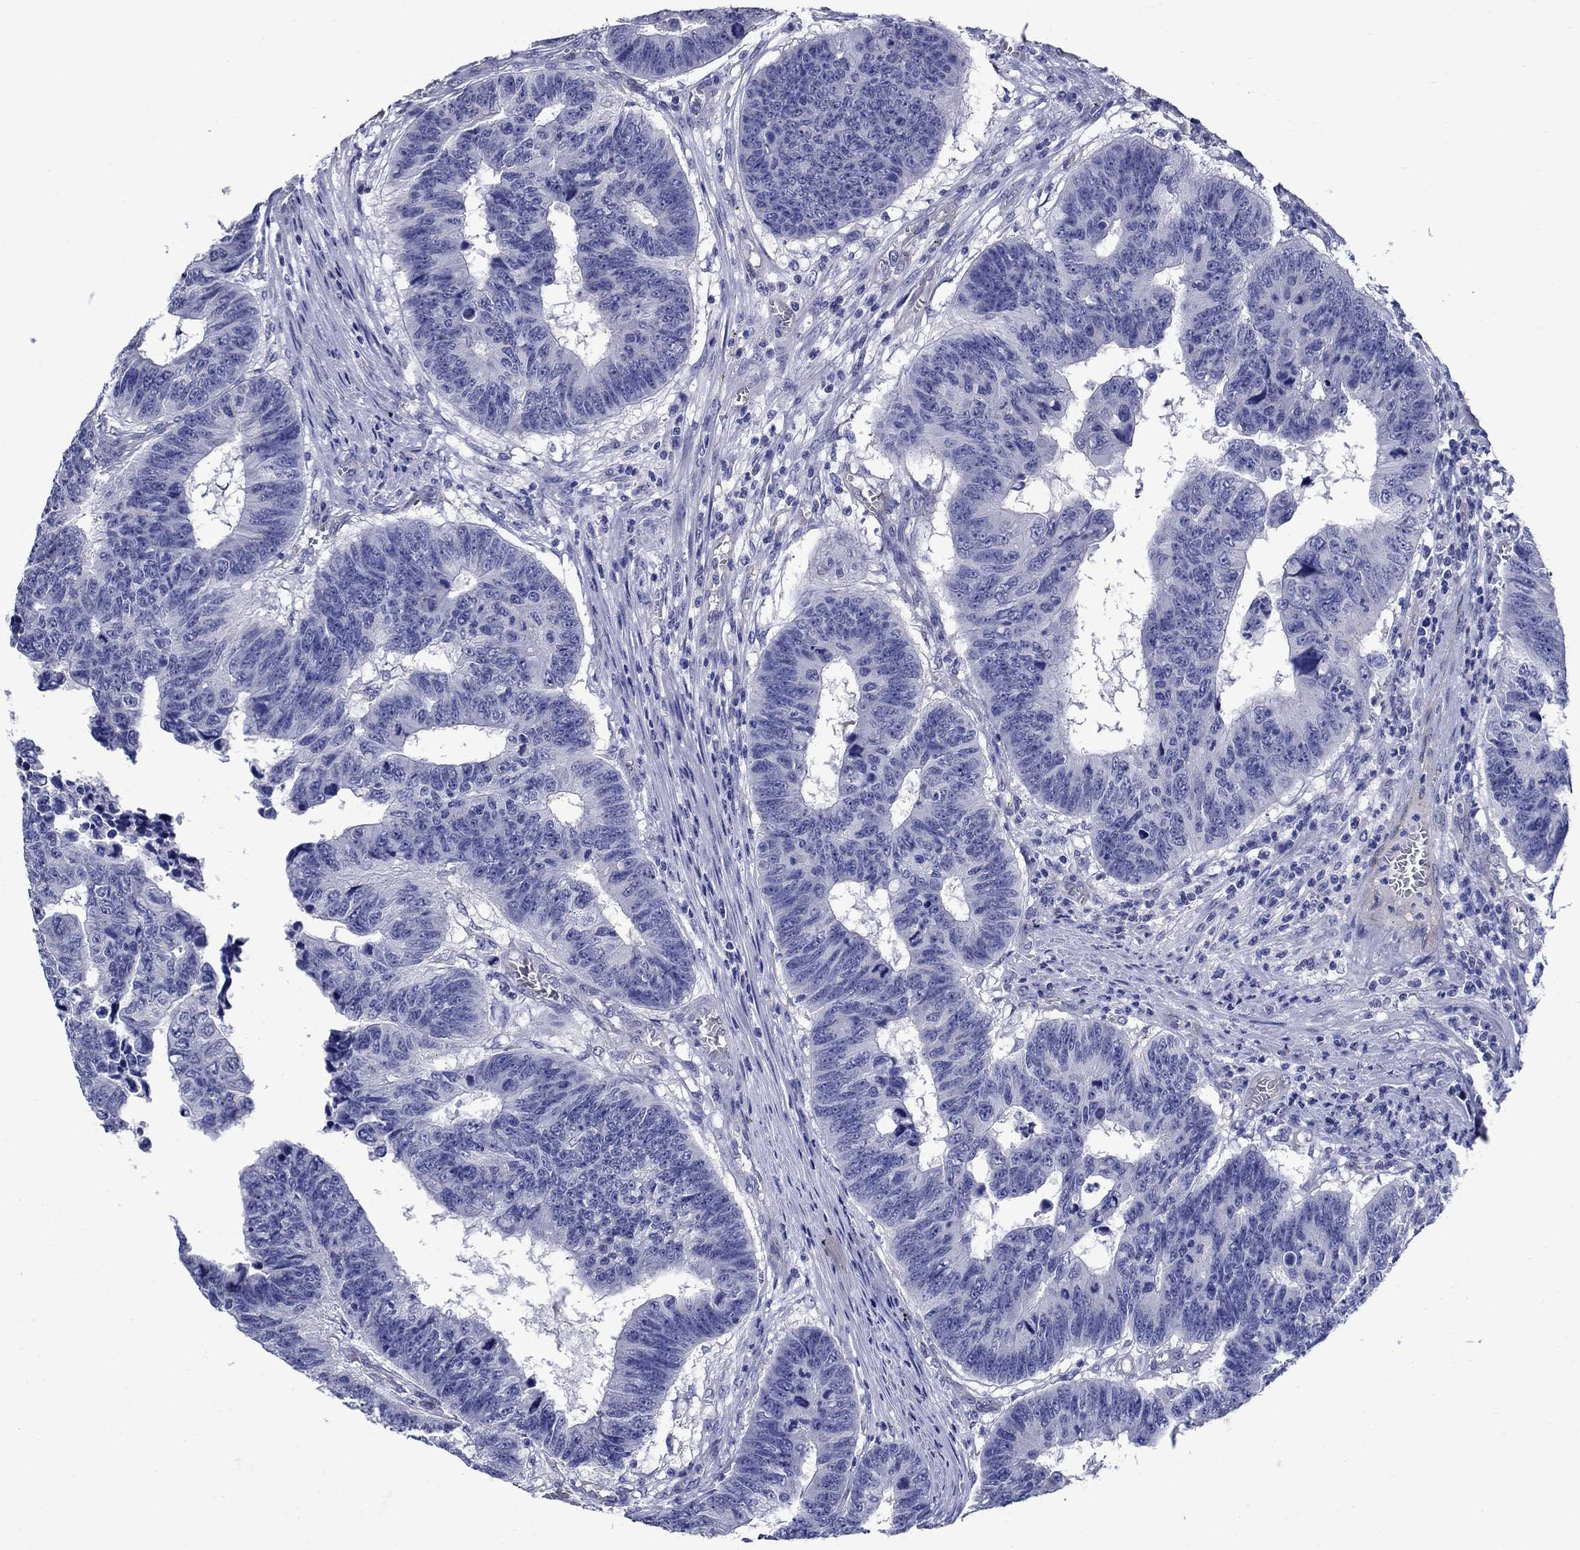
{"staining": {"intensity": "negative", "quantity": "none", "location": "none"}, "tissue": "colorectal cancer", "cell_type": "Tumor cells", "image_type": "cancer", "snomed": [{"axis": "morphology", "description": "Adenocarcinoma, NOS"}, {"axis": "topography", "description": "Appendix"}, {"axis": "topography", "description": "Colon"}, {"axis": "topography", "description": "Cecum"}, {"axis": "topography", "description": "Colon asc"}], "caption": "Micrograph shows no protein staining in tumor cells of colorectal adenocarcinoma tissue.", "gene": "SMCP", "patient": {"sex": "female", "age": 85}}